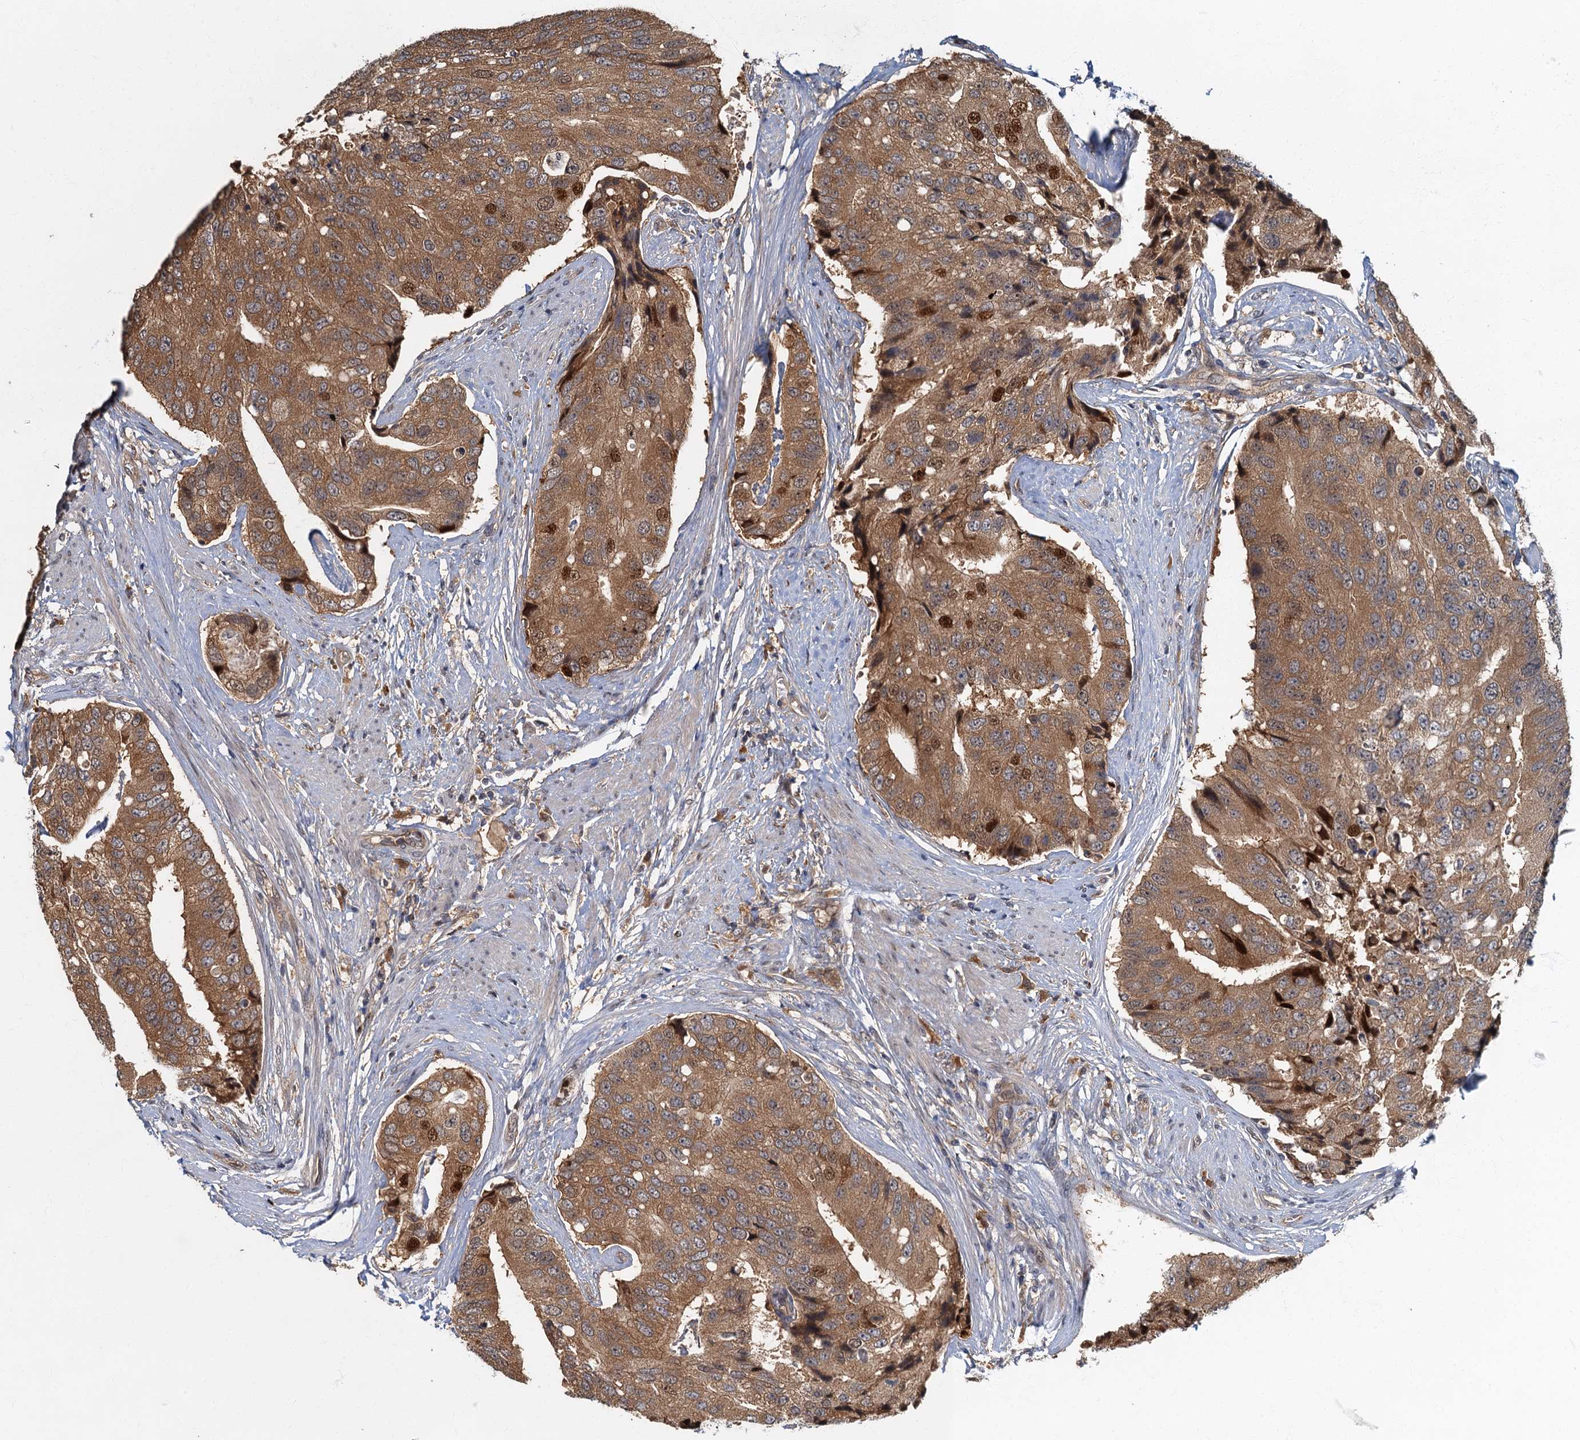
{"staining": {"intensity": "moderate", "quantity": ">75%", "location": "cytoplasmic/membranous,nuclear"}, "tissue": "prostate cancer", "cell_type": "Tumor cells", "image_type": "cancer", "snomed": [{"axis": "morphology", "description": "Adenocarcinoma, High grade"}, {"axis": "topography", "description": "Prostate"}], "caption": "Brown immunohistochemical staining in prostate cancer reveals moderate cytoplasmic/membranous and nuclear expression in about >75% of tumor cells.", "gene": "TBCK", "patient": {"sex": "male", "age": 70}}